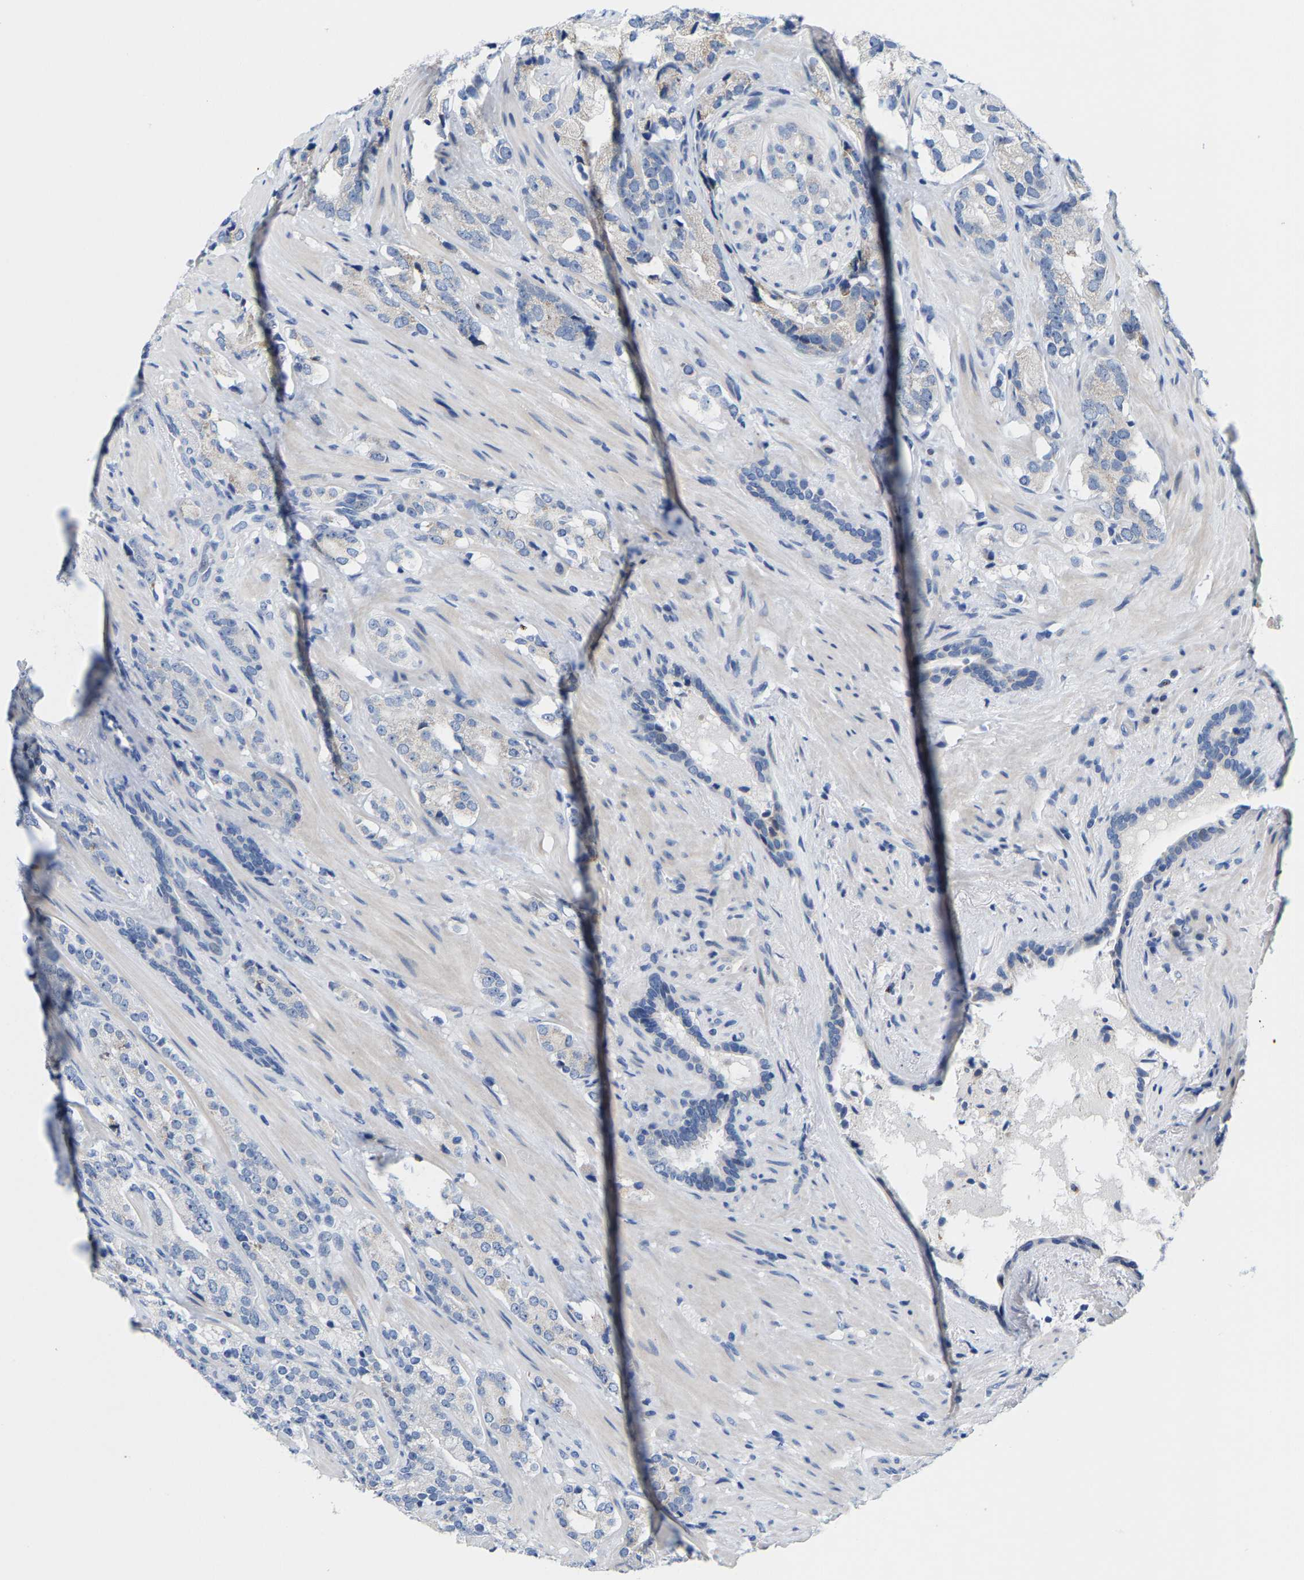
{"staining": {"intensity": "negative", "quantity": "none", "location": "none"}, "tissue": "prostate cancer", "cell_type": "Tumor cells", "image_type": "cancer", "snomed": [{"axis": "morphology", "description": "Adenocarcinoma, High grade"}, {"axis": "topography", "description": "Prostate"}], "caption": "The image demonstrates no significant staining in tumor cells of prostate cancer (high-grade adenocarcinoma). (Stains: DAB immunohistochemistry (IHC) with hematoxylin counter stain, Microscopy: brightfield microscopy at high magnification).", "gene": "KLHL1", "patient": {"sex": "male", "age": 71}}